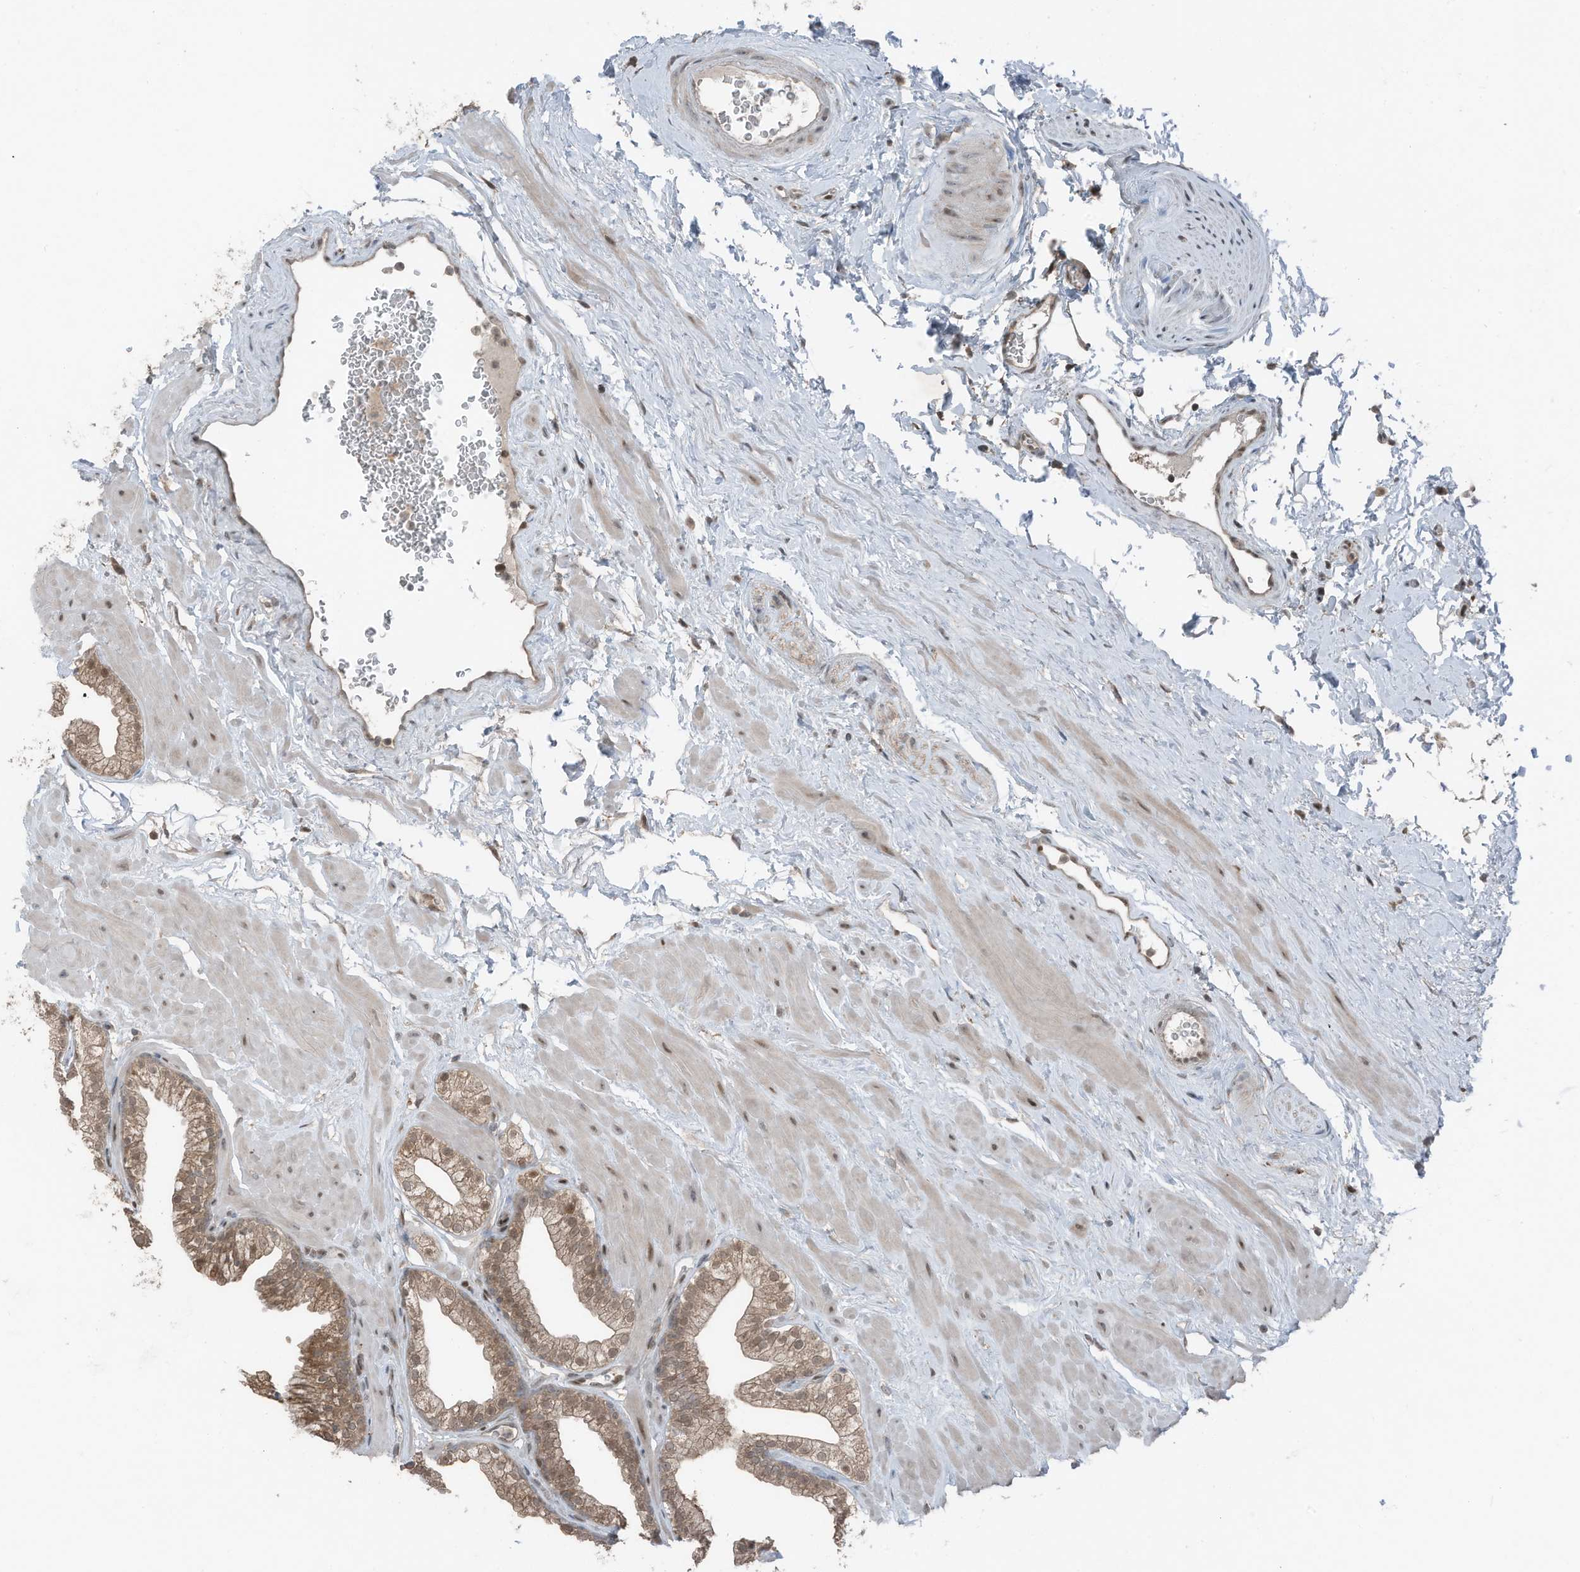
{"staining": {"intensity": "moderate", "quantity": "25%-75%", "location": "cytoplasmic/membranous,nuclear"}, "tissue": "prostate", "cell_type": "Glandular cells", "image_type": "normal", "snomed": [{"axis": "morphology", "description": "Normal tissue, NOS"}, {"axis": "morphology", "description": "Urothelial carcinoma, Low grade"}, {"axis": "topography", "description": "Urinary bladder"}, {"axis": "topography", "description": "Prostate"}], "caption": "Moderate cytoplasmic/membranous,nuclear protein staining is appreciated in approximately 25%-75% of glandular cells in prostate. (DAB (3,3'-diaminobenzidine) IHC, brown staining for protein, blue staining for nuclei).", "gene": "TXNDC9", "patient": {"sex": "male", "age": 60}}